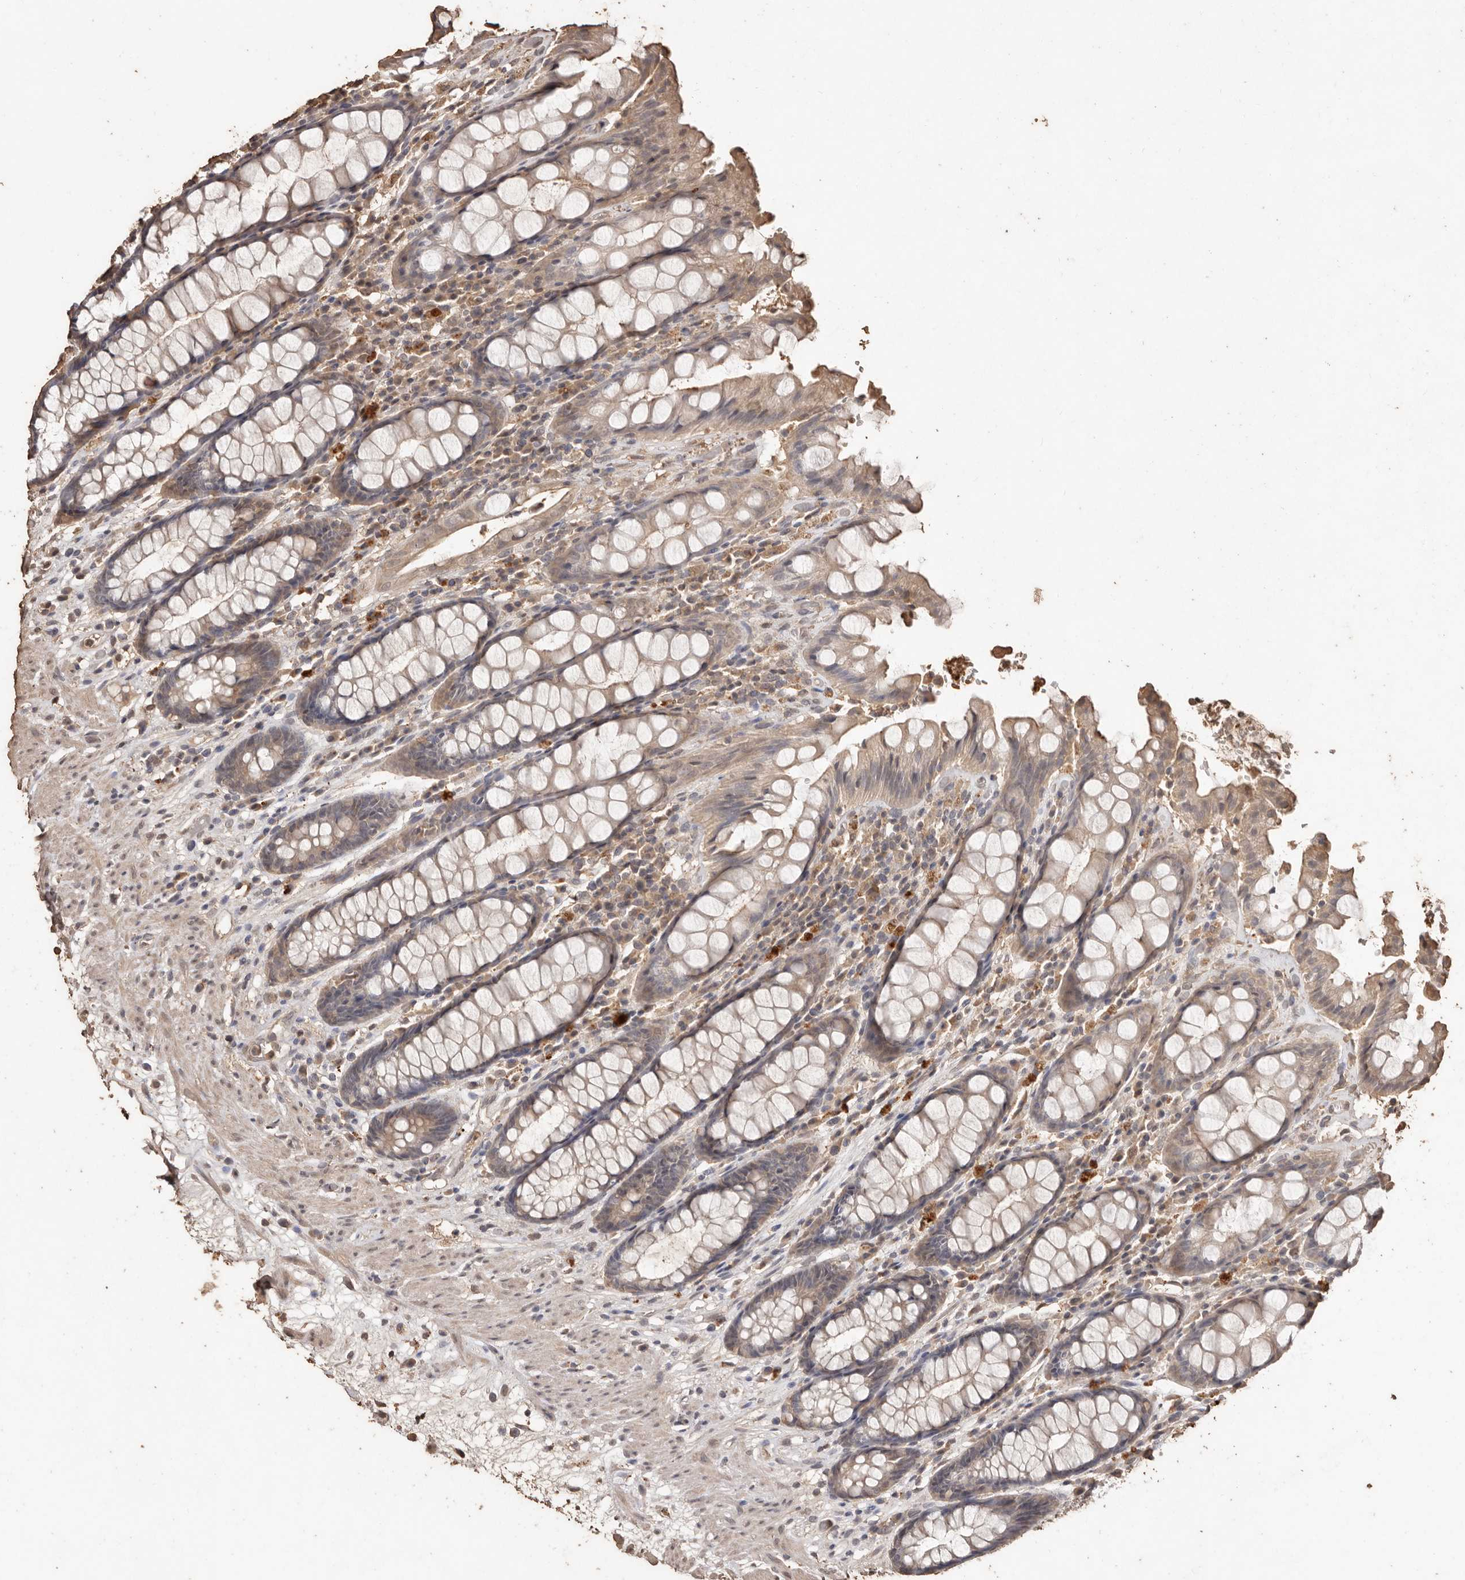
{"staining": {"intensity": "weak", "quantity": ">75%", "location": "cytoplasmic/membranous"}, "tissue": "rectum", "cell_type": "Glandular cells", "image_type": "normal", "snomed": [{"axis": "morphology", "description": "Normal tissue, NOS"}, {"axis": "topography", "description": "Rectum"}], "caption": "Glandular cells display weak cytoplasmic/membranous positivity in approximately >75% of cells in benign rectum.", "gene": "PKDCC", "patient": {"sex": "male", "age": 64}}